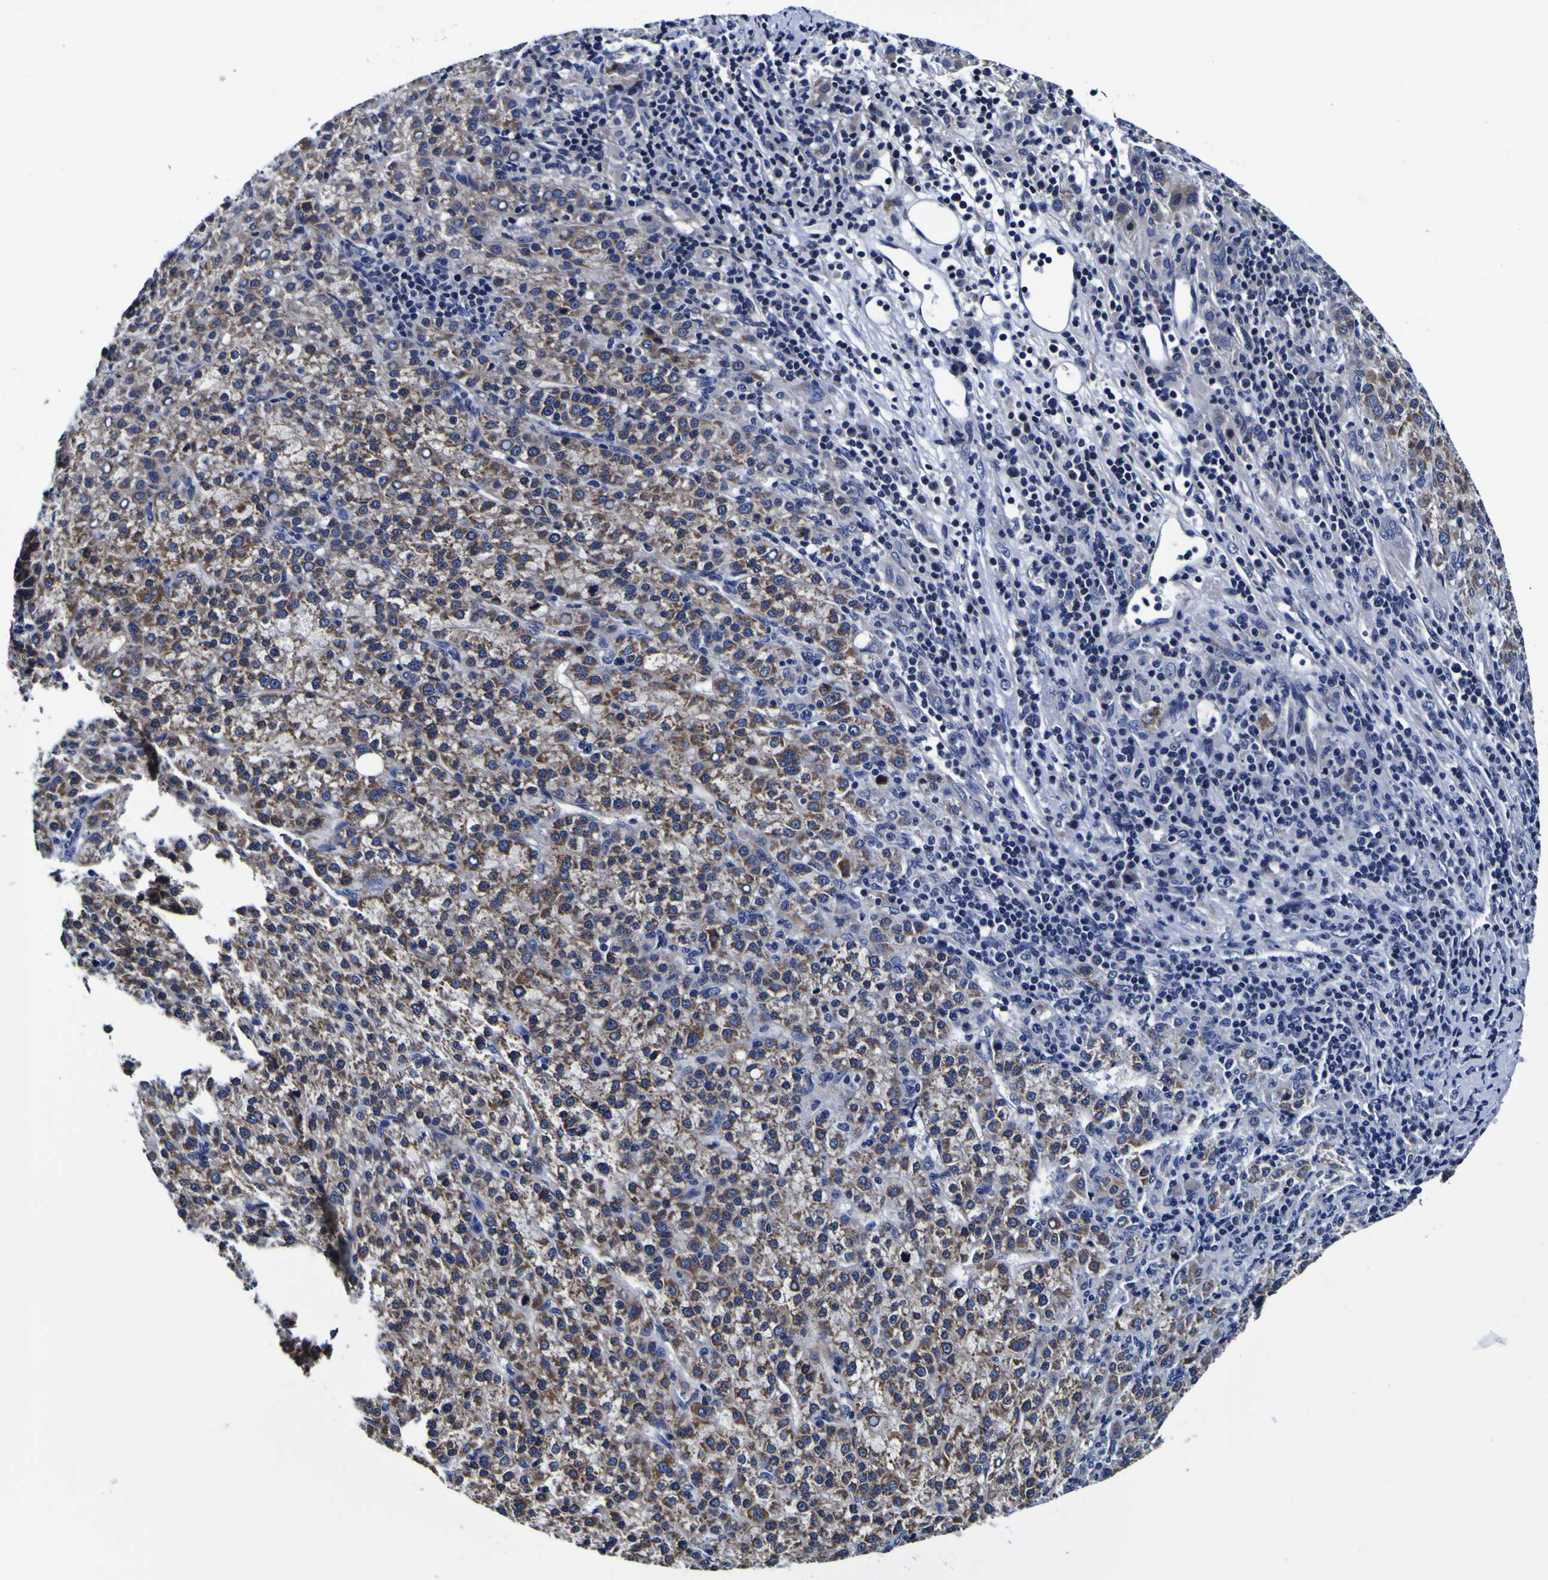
{"staining": {"intensity": "strong", "quantity": ">75%", "location": "cytoplasmic/membranous"}, "tissue": "liver cancer", "cell_type": "Tumor cells", "image_type": "cancer", "snomed": [{"axis": "morphology", "description": "Carcinoma, Hepatocellular, NOS"}, {"axis": "topography", "description": "Liver"}], "caption": "Strong cytoplasmic/membranous protein expression is present in about >75% of tumor cells in liver cancer (hepatocellular carcinoma).", "gene": "PDLIM4", "patient": {"sex": "female", "age": 58}}